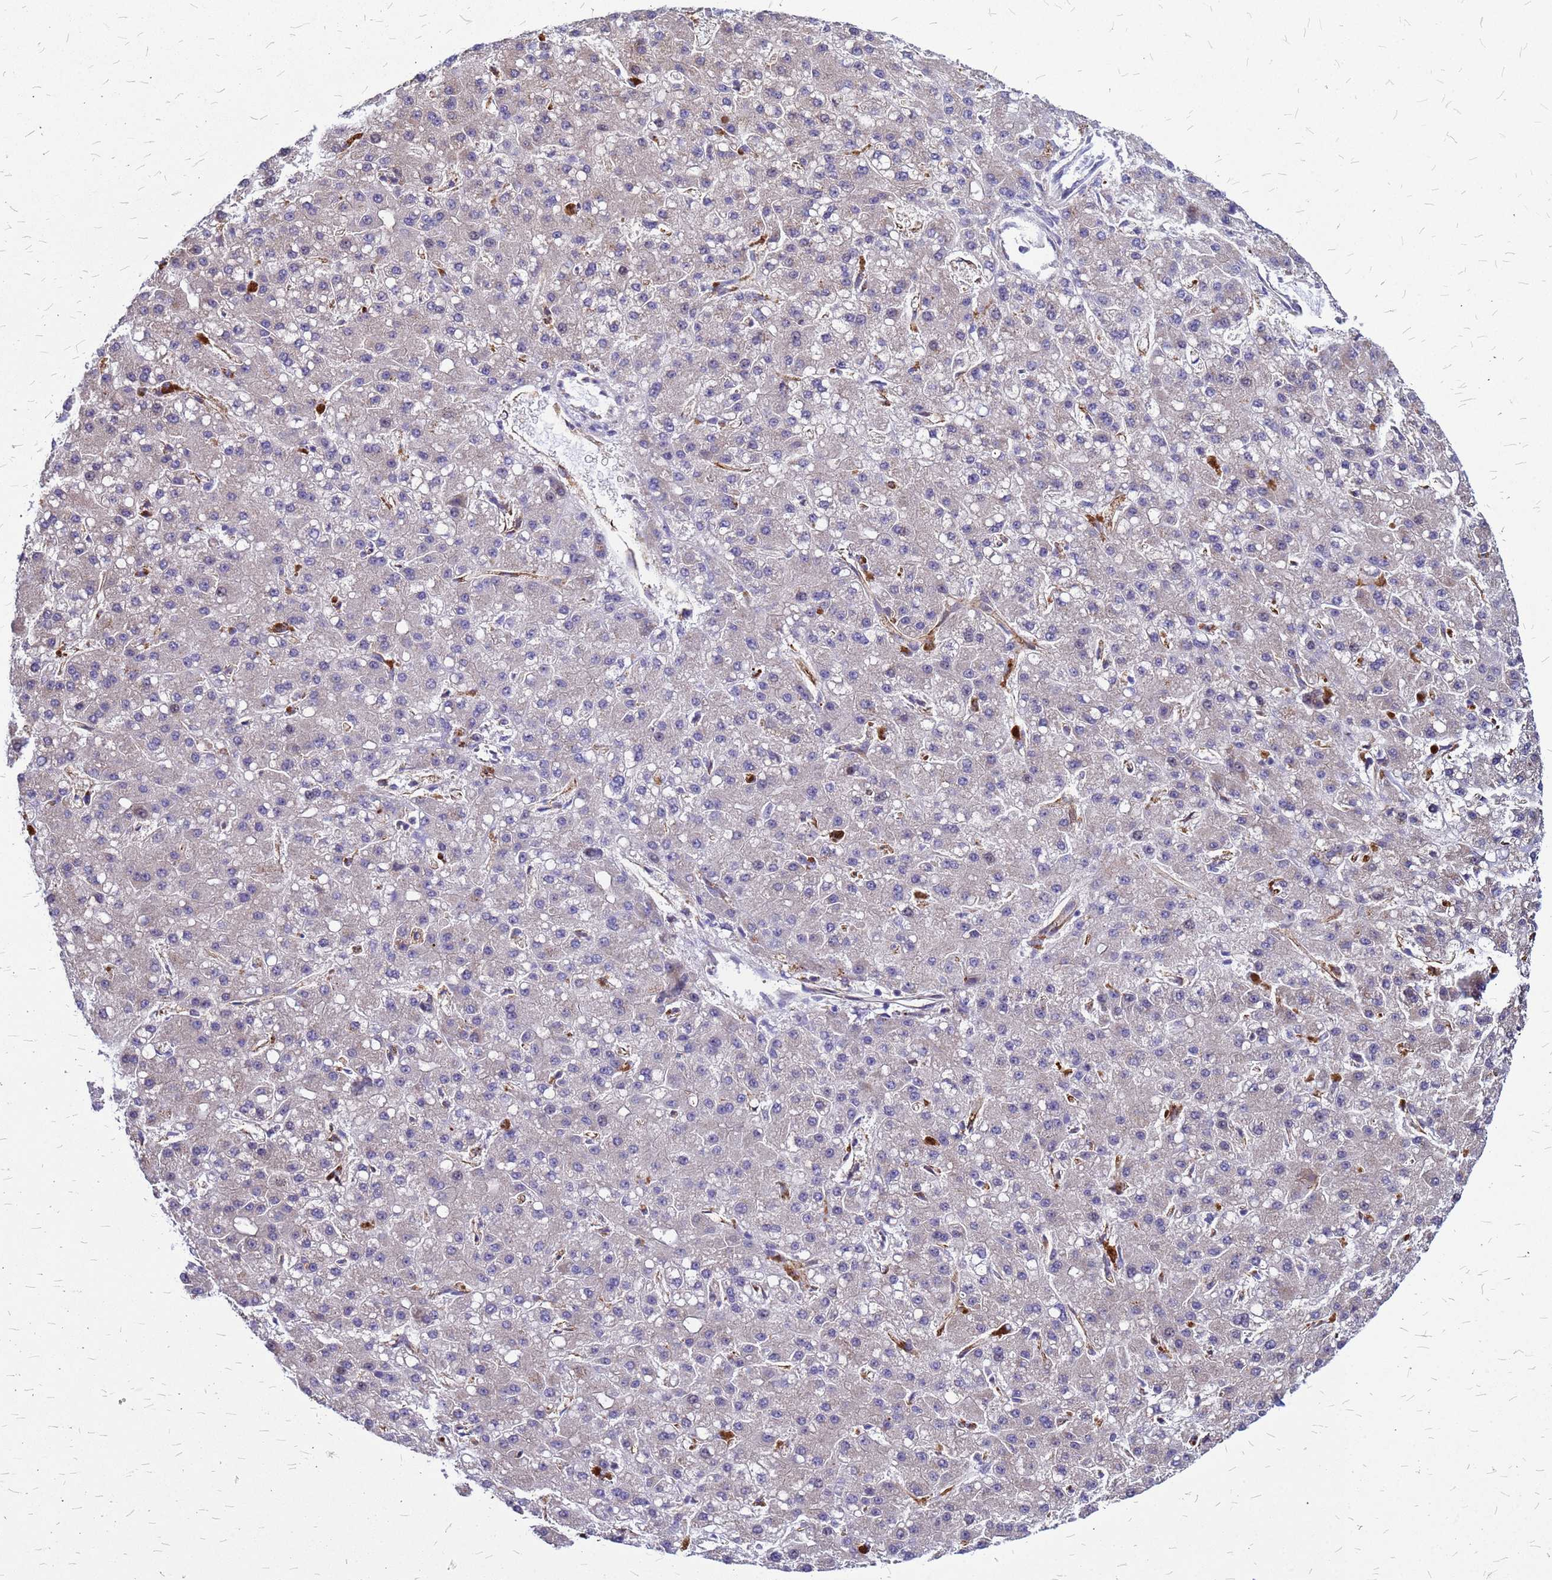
{"staining": {"intensity": "negative", "quantity": "none", "location": "none"}, "tissue": "liver cancer", "cell_type": "Tumor cells", "image_type": "cancer", "snomed": [{"axis": "morphology", "description": "Carcinoma, Hepatocellular, NOS"}, {"axis": "topography", "description": "Liver"}], "caption": "The micrograph exhibits no staining of tumor cells in liver hepatocellular carcinoma. (Brightfield microscopy of DAB (3,3'-diaminobenzidine) immunohistochemistry at high magnification).", "gene": "NOSTRIN", "patient": {"sex": "male", "age": 67}}